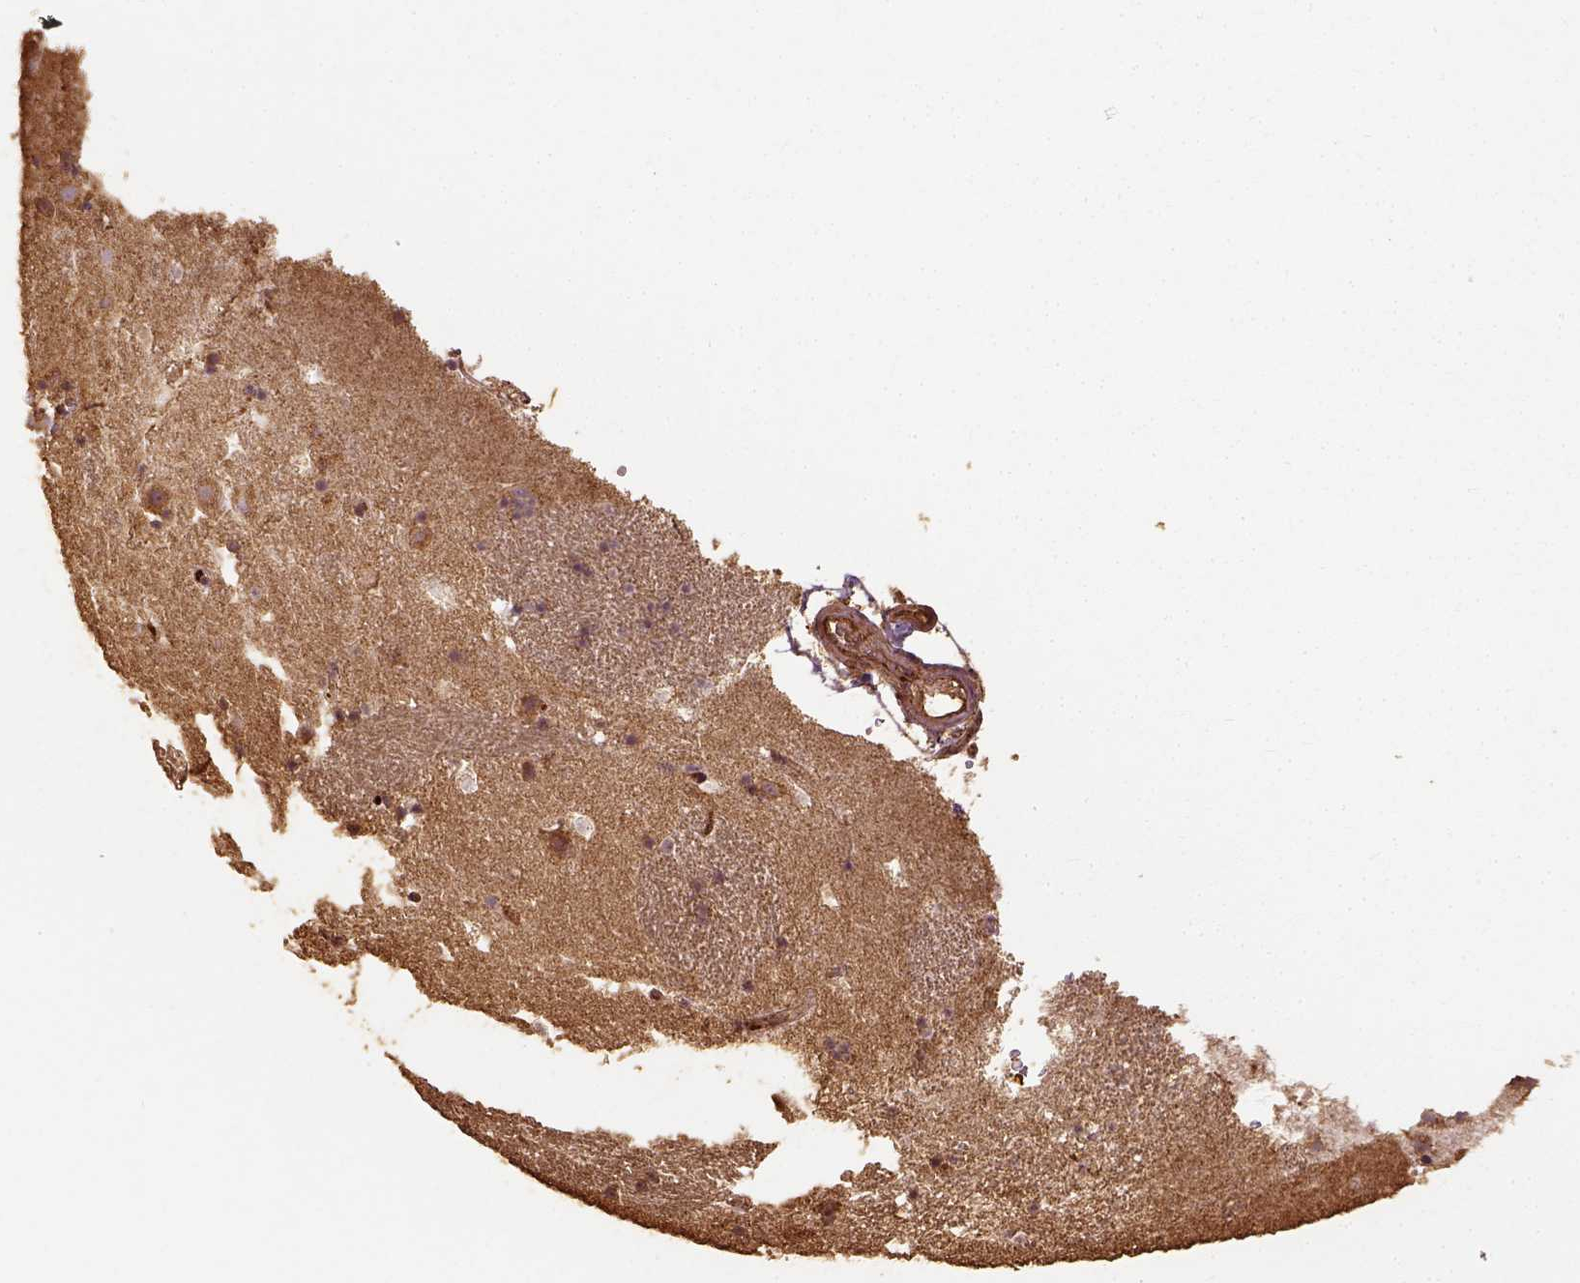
{"staining": {"intensity": "weak", "quantity": "25%-75%", "location": "cytoplasmic/membranous"}, "tissue": "caudate", "cell_type": "Glial cells", "image_type": "normal", "snomed": [{"axis": "morphology", "description": "Normal tissue, NOS"}, {"axis": "topography", "description": "Lateral ventricle wall"}], "caption": "Caudate stained for a protein (brown) shows weak cytoplasmic/membranous positive positivity in approximately 25%-75% of glial cells.", "gene": "VEGFA", "patient": {"sex": "male", "age": 37}}